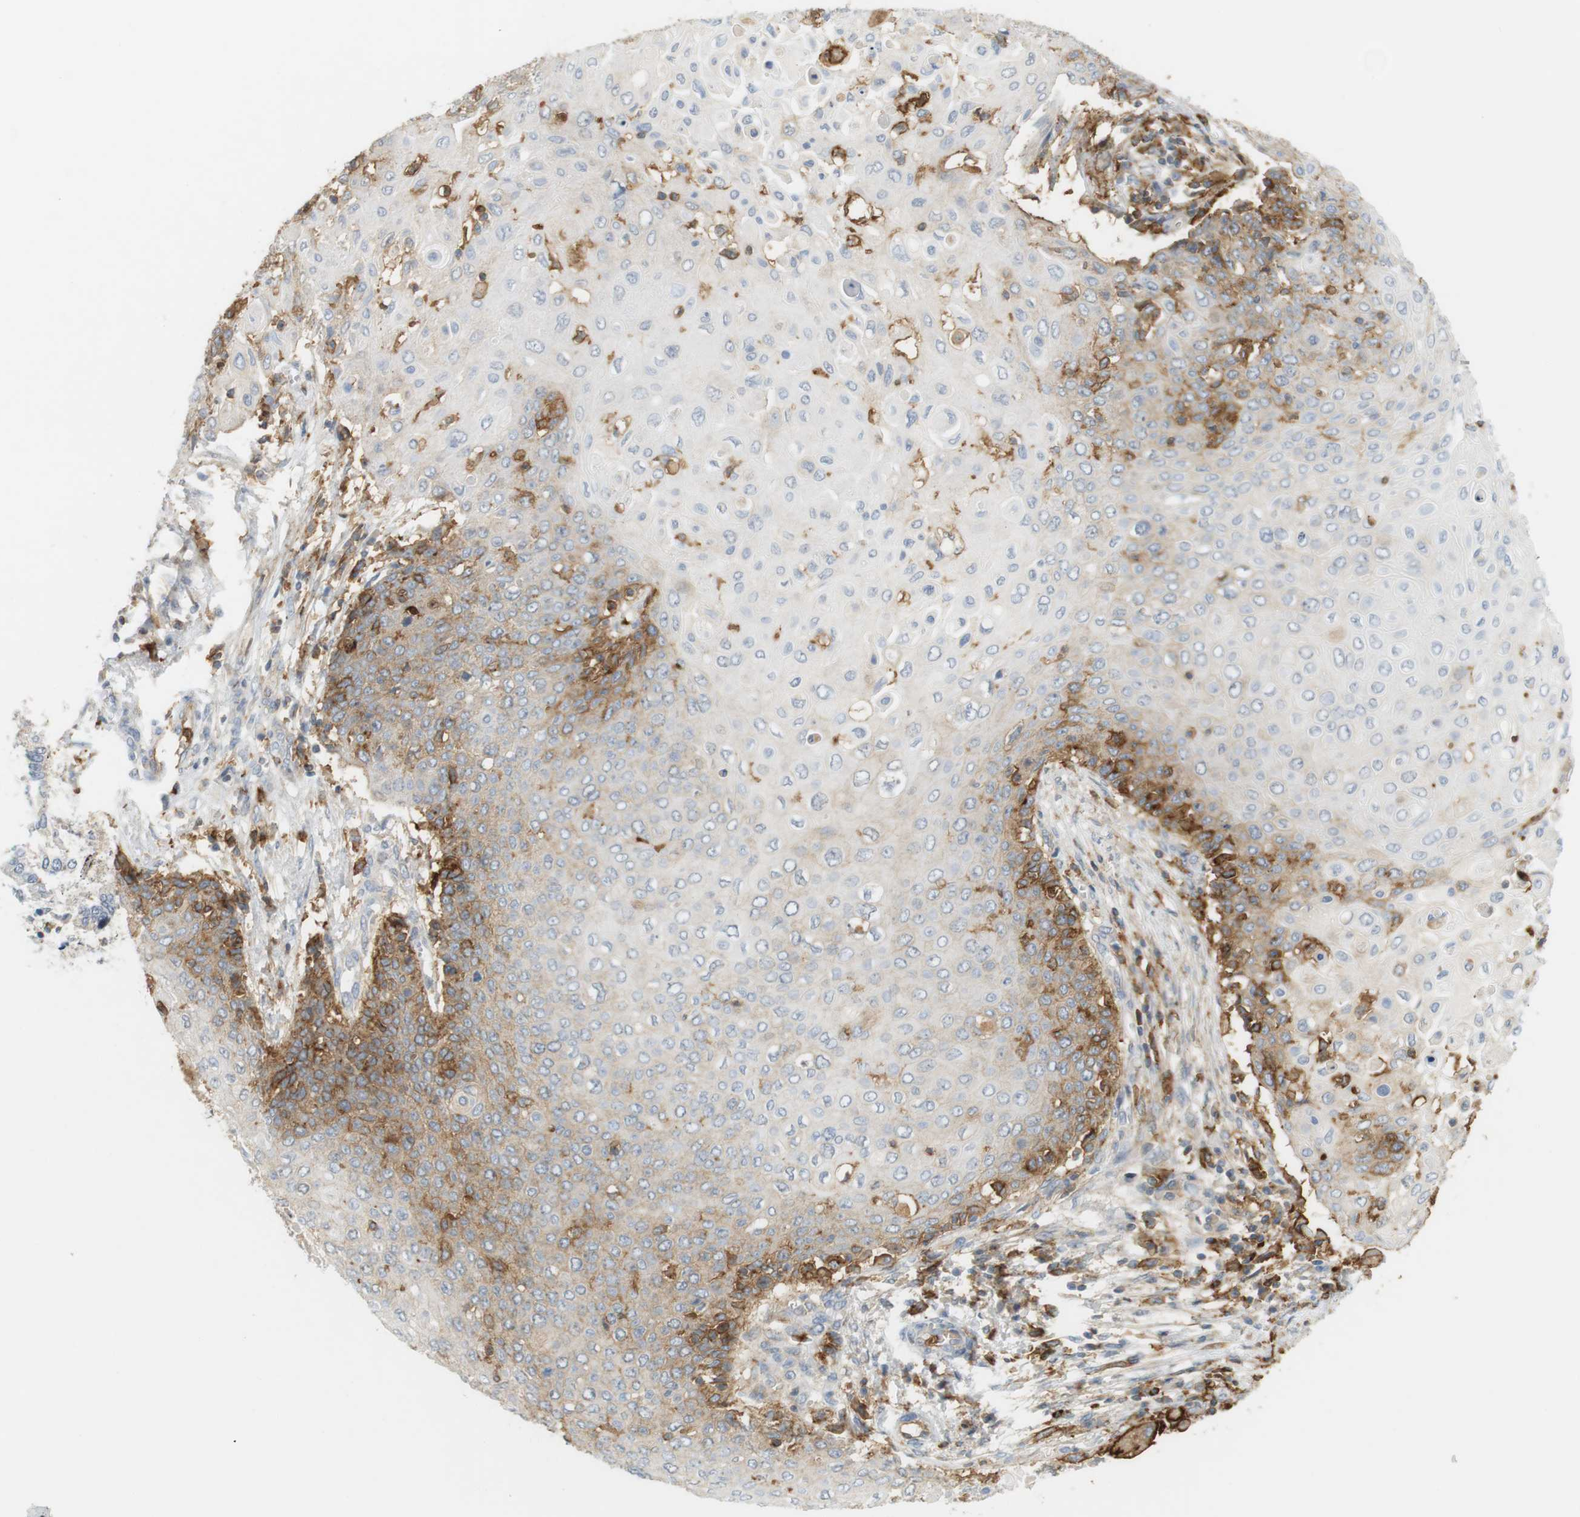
{"staining": {"intensity": "moderate", "quantity": "<25%", "location": "cytoplasmic/membranous"}, "tissue": "cervical cancer", "cell_type": "Tumor cells", "image_type": "cancer", "snomed": [{"axis": "morphology", "description": "Squamous cell carcinoma, NOS"}, {"axis": "topography", "description": "Cervix"}], "caption": "Moderate cytoplasmic/membranous expression is appreciated in approximately <25% of tumor cells in cervical cancer (squamous cell carcinoma).", "gene": "SIRPA", "patient": {"sex": "female", "age": 39}}